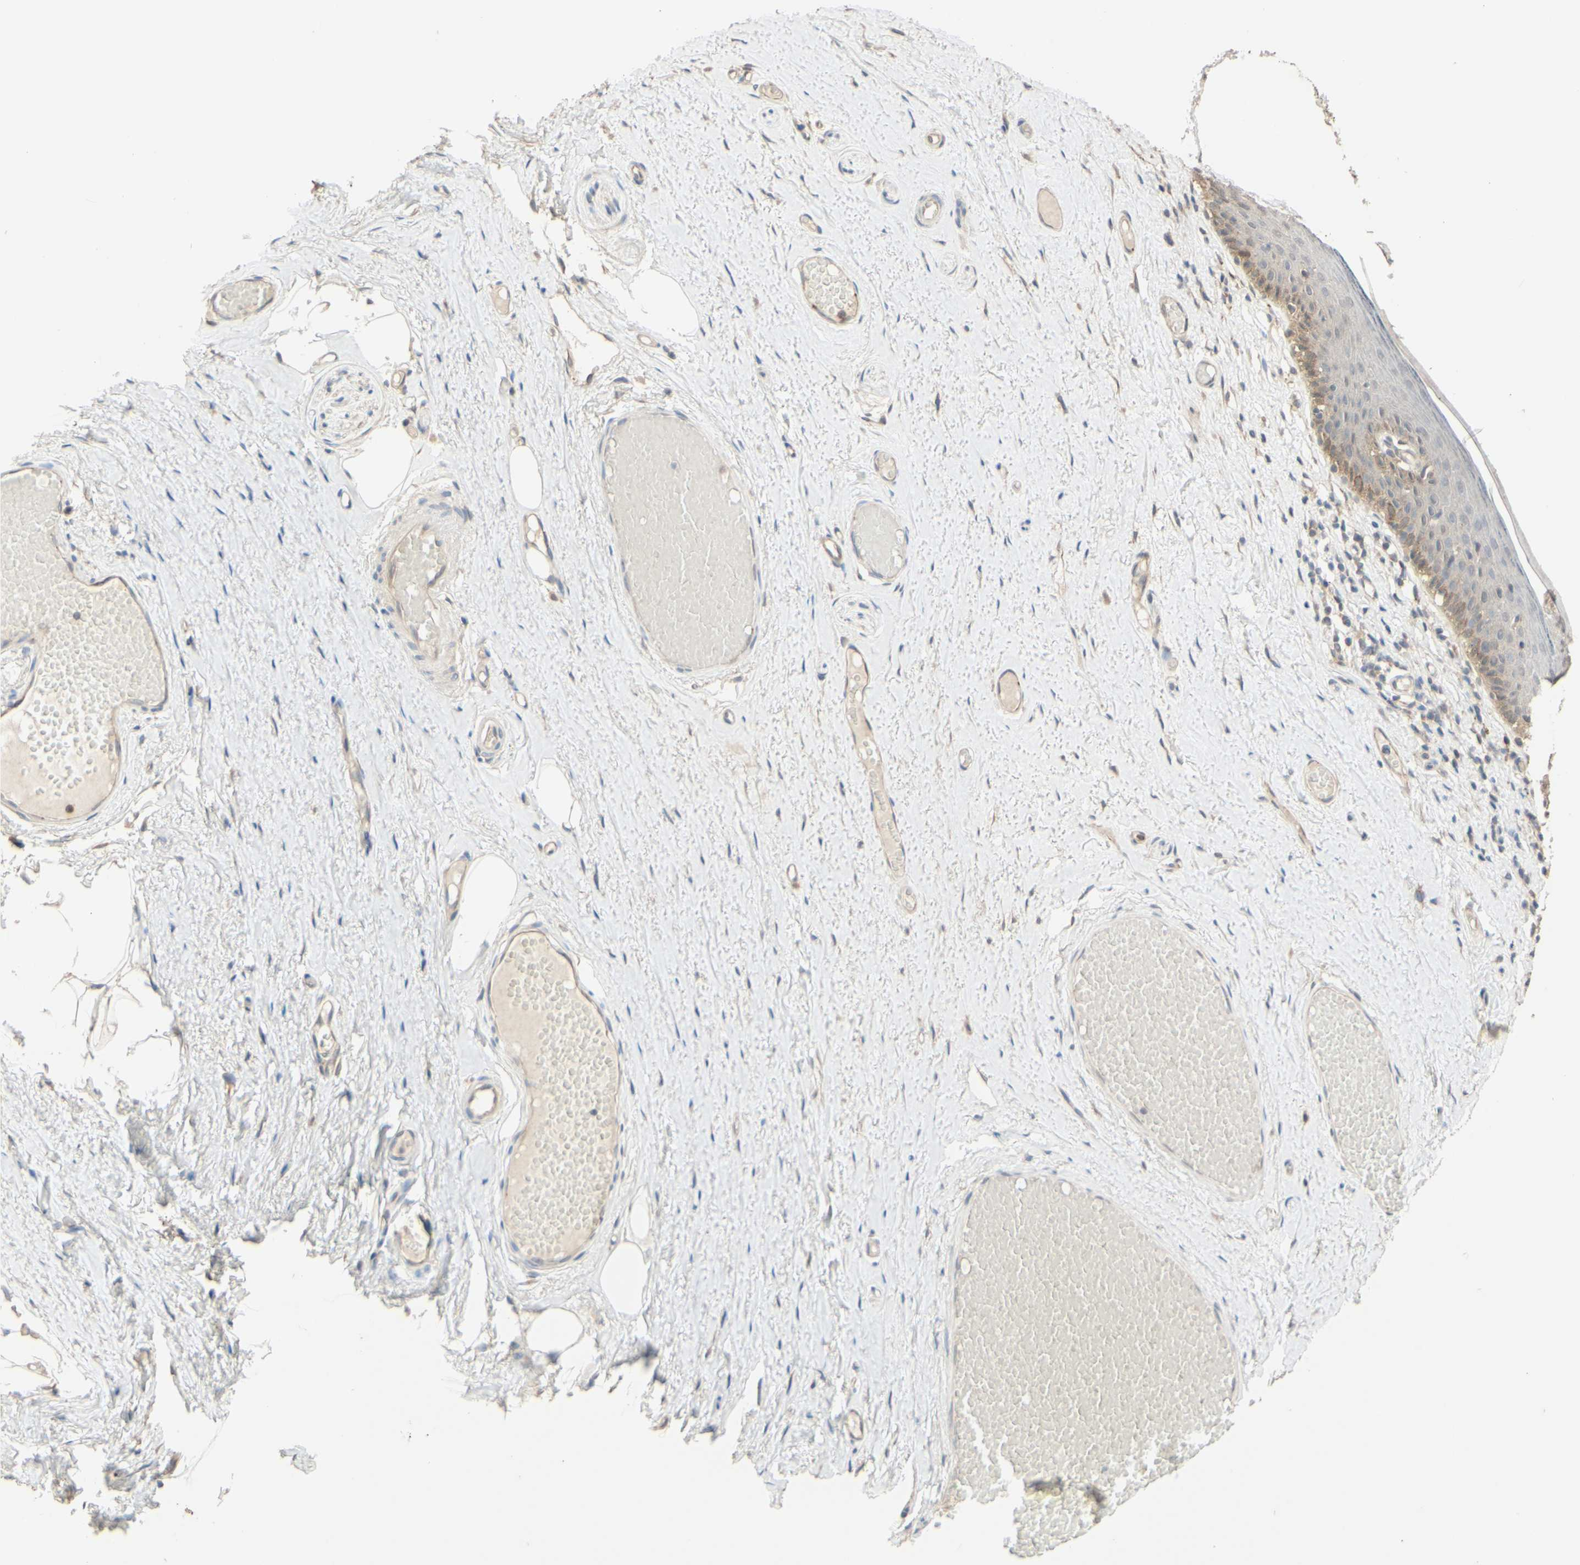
{"staining": {"intensity": "weak", "quantity": "<25%", "location": "cytoplasmic/membranous"}, "tissue": "skin", "cell_type": "Epidermal cells", "image_type": "normal", "snomed": [{"axis": "morphology", "description": "Normal tissue, NOS"}, {"axis": "topography", "description": "Vulva"}], "caption": "High magnification brightfield microscopy of benign skin stained with DAB (brown) and counterstained with hematoxylin (blue): epidermal cells show no significant positivity.", "gene": "SMIM19", "patient": {"sex": "female", "age": 54}}